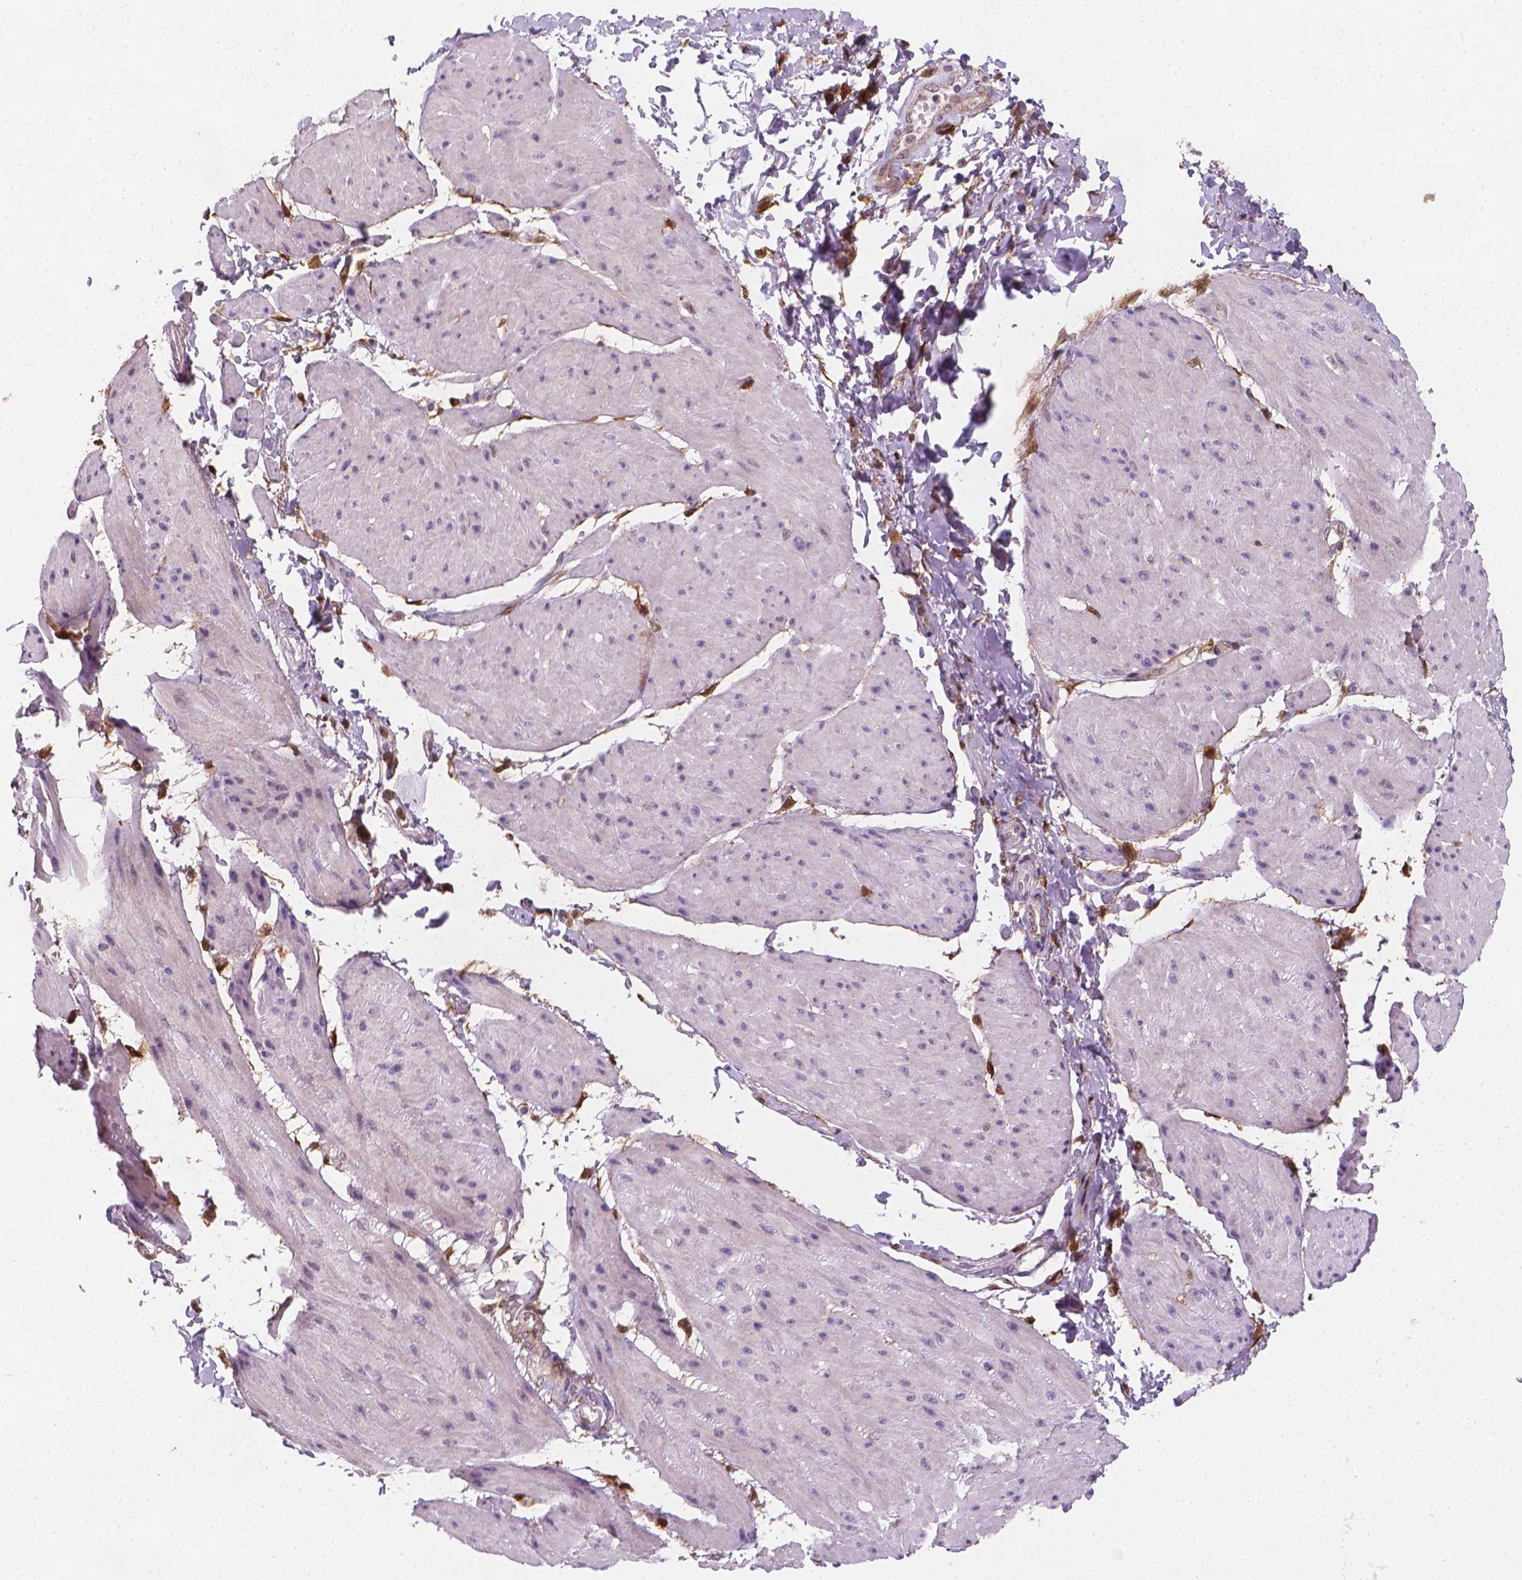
{"staining": {"intensity": "moderate", "quantity": "<25%", "location": "cytoplasmic/membranous"}, "tissue": "adipose tissue", "cell_type": "Adipocytes", "image_type": "normal", "snomed": [{"axis": "morphology", "description": "Normal tissue, NOS"}, {"axis": "topography", "description": "Urinary bladder"}, {"axis": "topography", "description": "Peripheral nerve tissue"}], "caption": "Adipose tissue stained with DAB (3,3'-diaminobenzidine) immunohistochemistry (IHC) demonstrates low levels of moderate cytoplasmic/membranous staining in about <25% of adipocytes.", "gene": "TNFAIP2", "patient": {"sex": "female", "age": 60}}